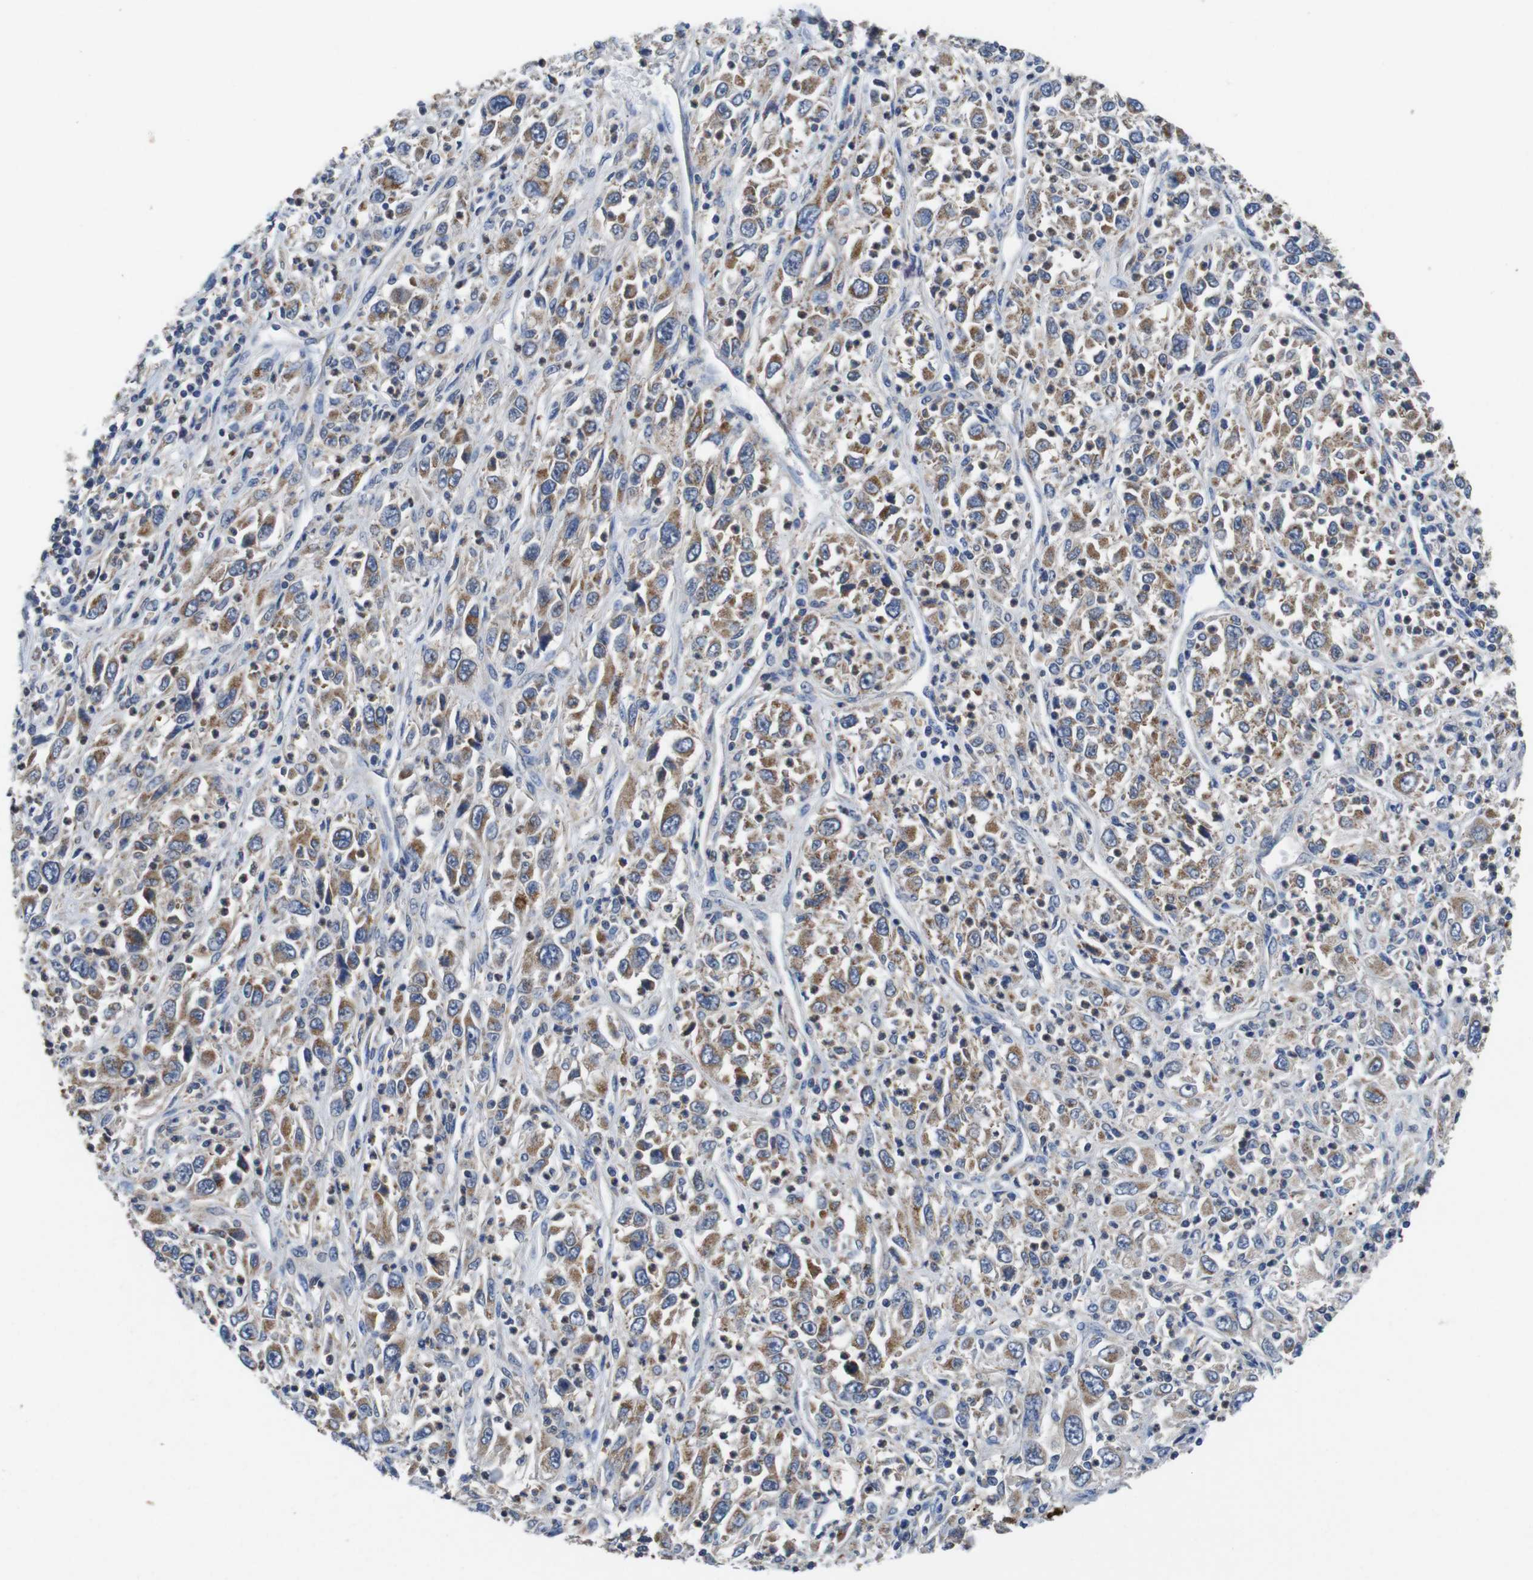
{"staining": {"intensity": "moderate", "quantity": ">75%", "location": "cytoplasmic/membranous"}, "tissue": "melanoma", "cell_type": "Tumor cells", "image_type": "cancer", "snomed": [{"axis": "morphology", "description": "Malignant melanoma, Metastatic site"}, {"axis": "topography", "description": "Skin"}], "caption": "Malignant melanoma (metastatic site) tissue demonstrates moderate cytoplasmic/membranous positivity in approximately >75% of tumor cells (brown staining indicates protein expression, while blue staining denotes nuclei).", "gene": "GLIPR1", "patient": {"sex": "female", "age": 56}}